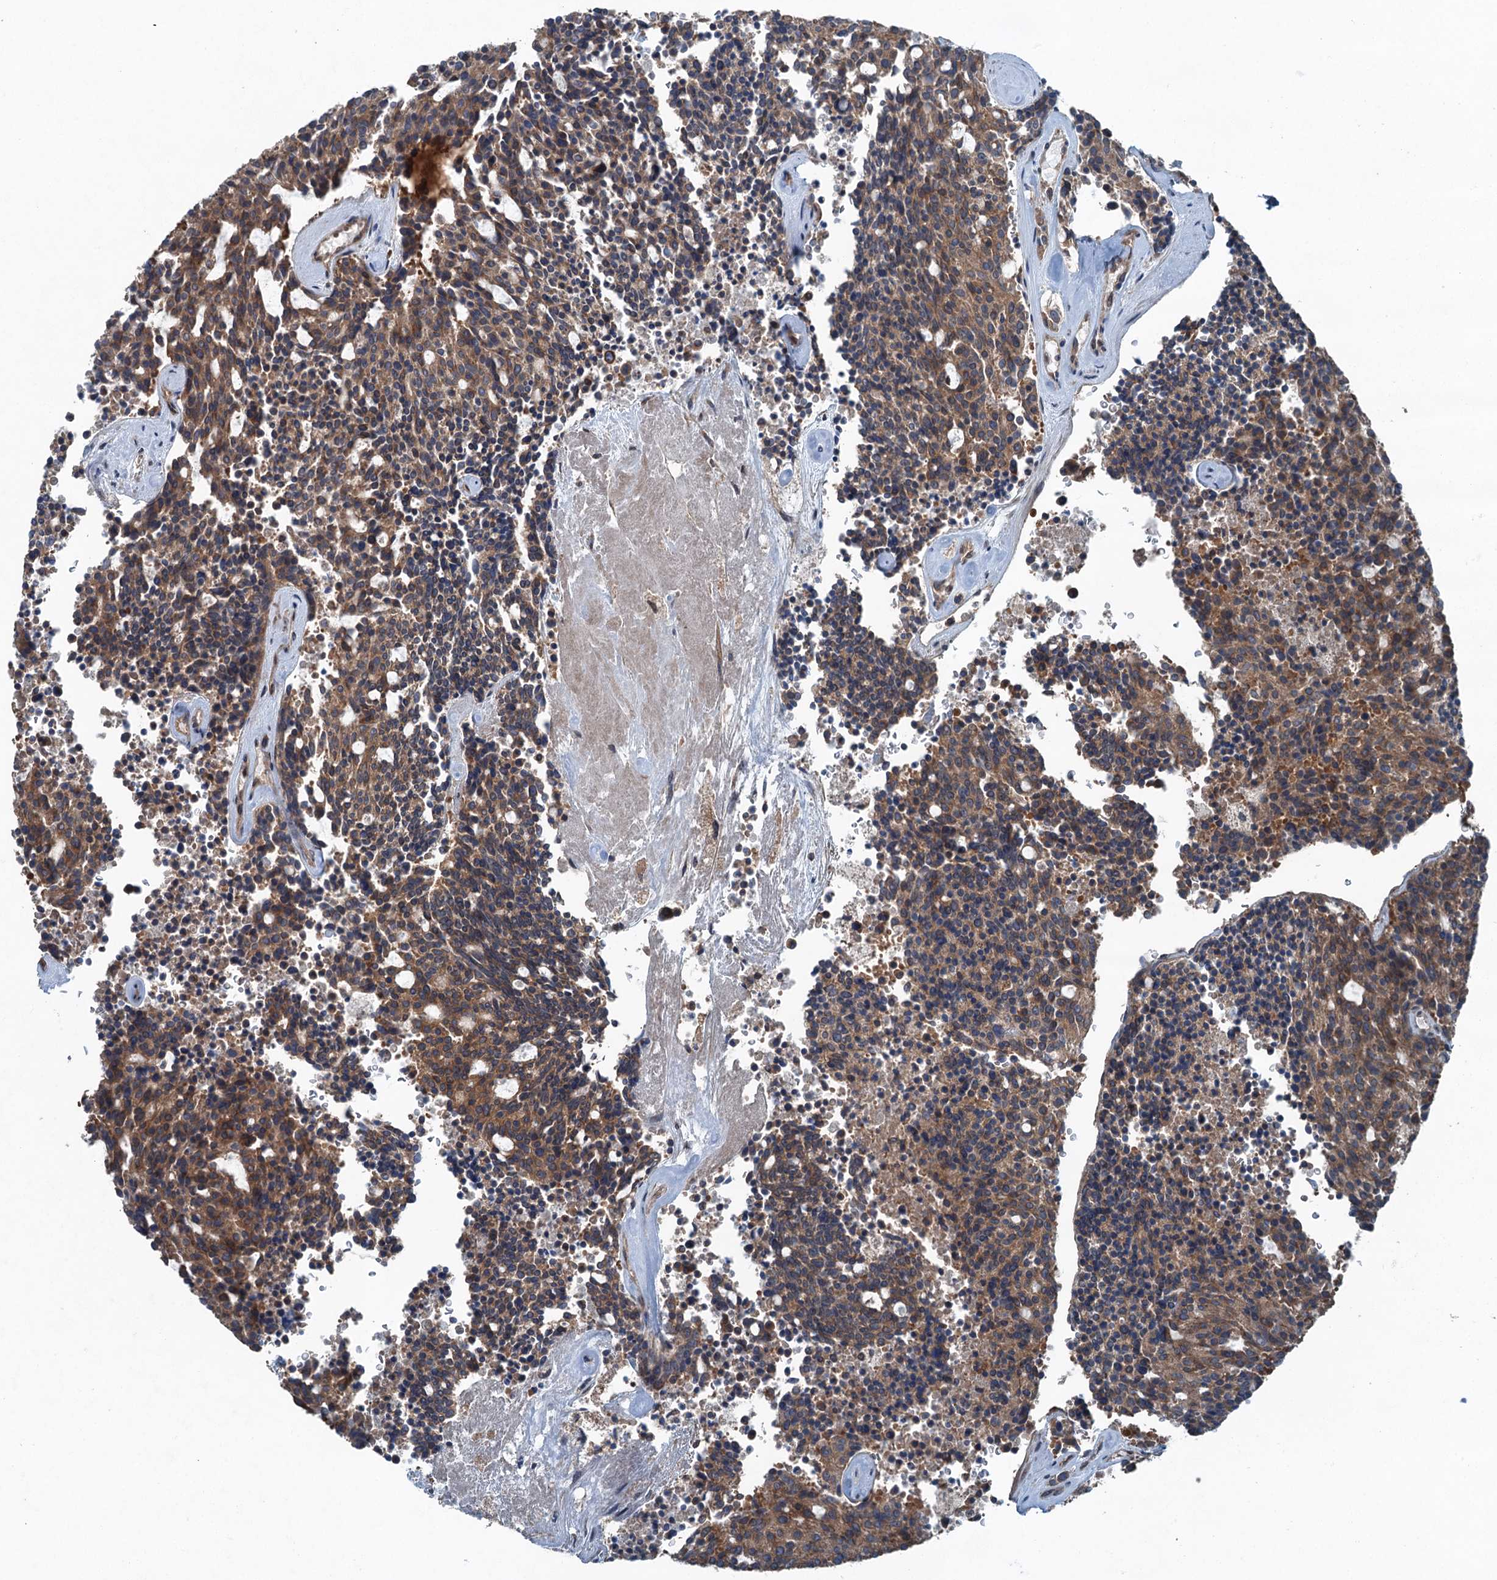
{"staining": {"intensity": "moderate", "quantity": ">75%", "location": "cytoplasmic/membranous"}, "tissue": "carcinoid", "cell_type": "Tumor cells", "image_type": "cancer", "snomed": [{"axis": "morphology", "description": "Carcinoid, malignant, NOS"}, {"axis": "topography", "description": "Pancreas"}], "caption": "High-magnification brightfield microscopy of carcinoid (malignant) stained with DAB (3,3'-diaminobenzidine) (brown) and counterstained with hematoxylin (blue). tumor cells exhibit moderate cytoplasmic/membranous staining is appreciated in about>75% of cells. The staining was performed using DAB (3,3'-diaminobenzidine) to visualize the protein expression in brown, while the nuclei were stained in blue with hematoxylin (Magnification: 20x).", "gene": "TRAPPC8", "patient": {"sex": "female", "age": 54}}